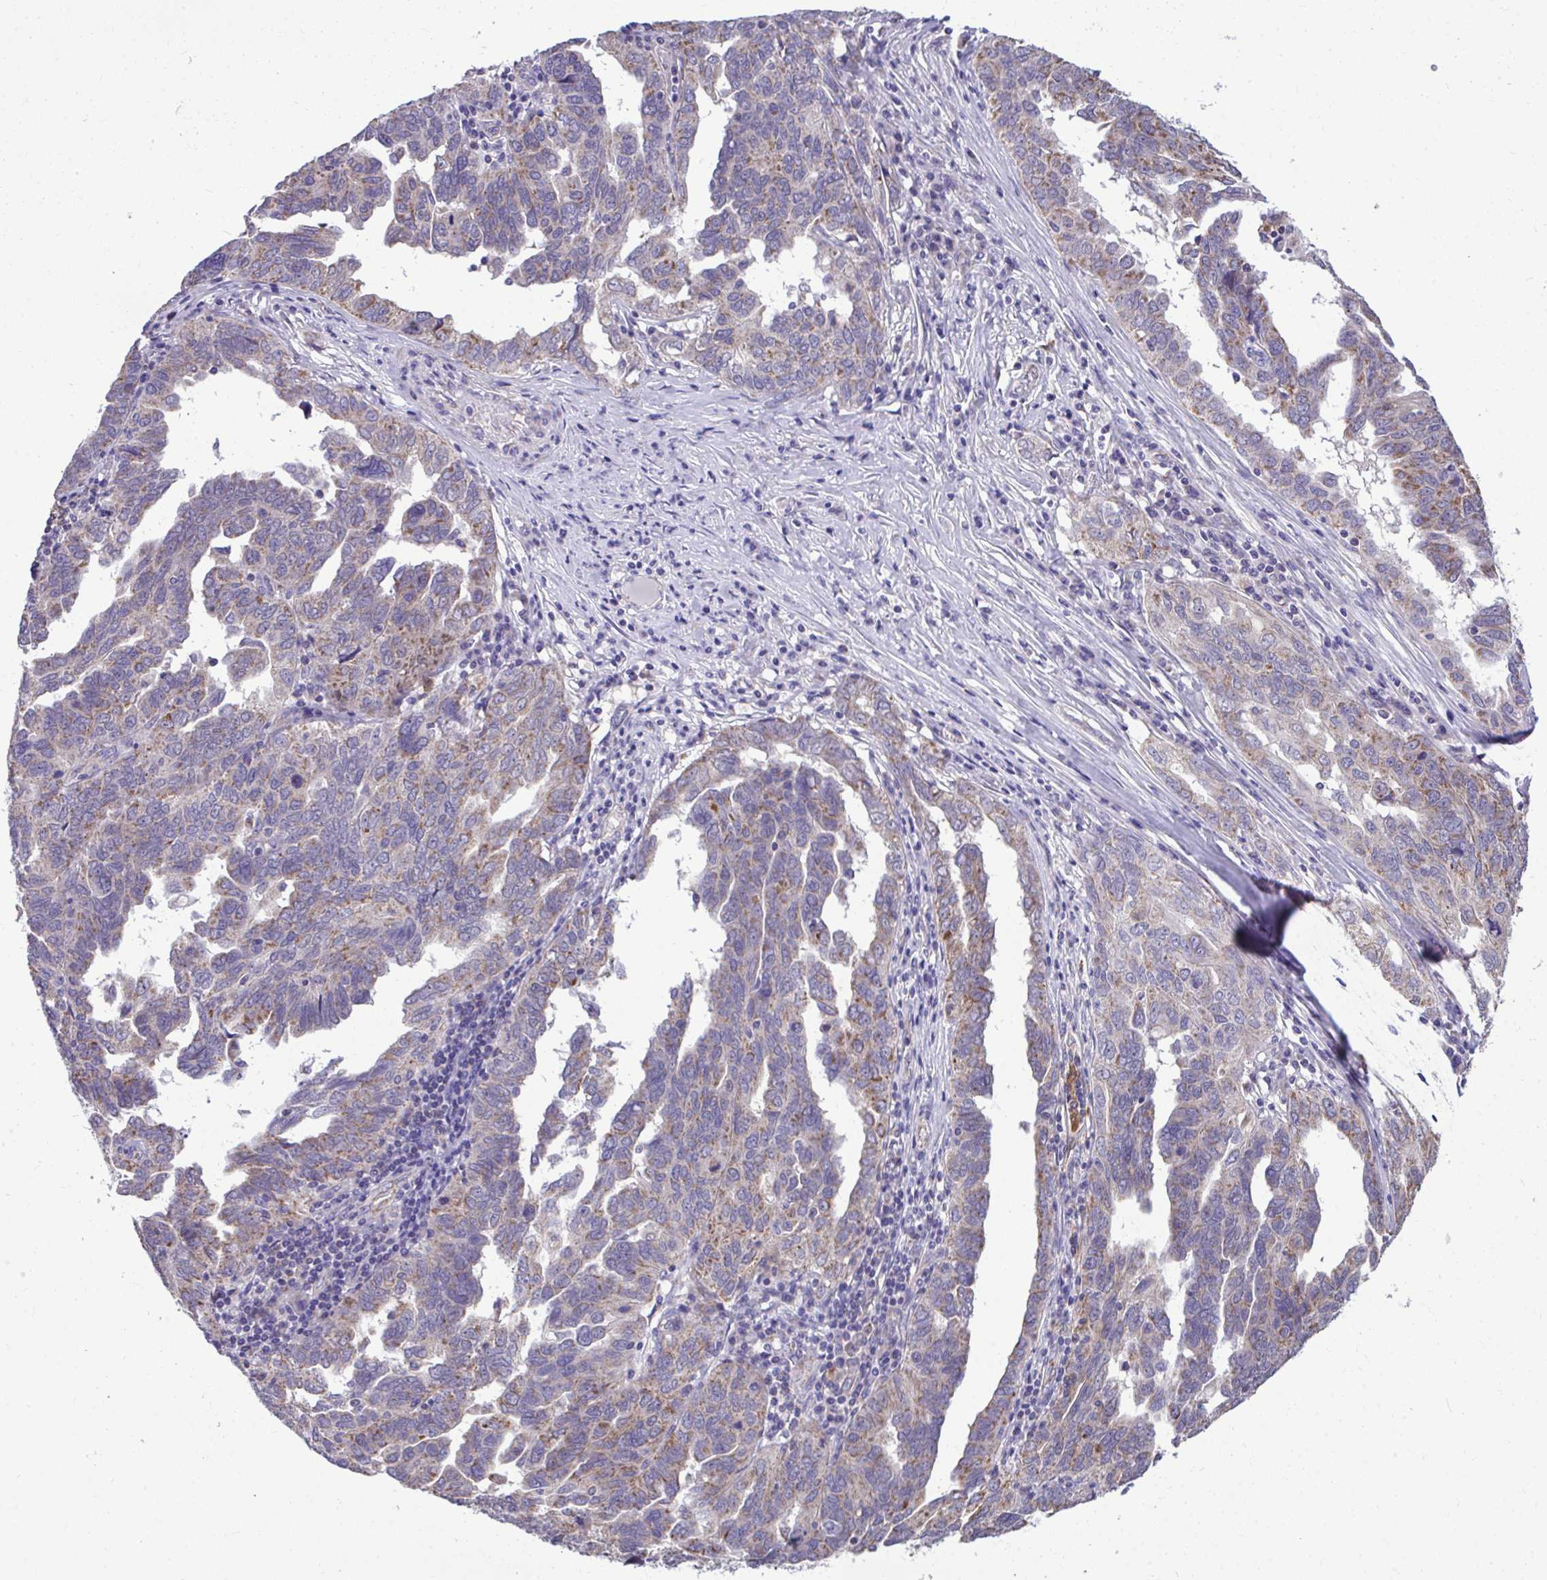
{"staining": {"intensity": "moderate", "quantity": "<25%", "location": "cytoplasmic/membranous"}, "tissue": "ovarian cancer", "cell_type": "Tumor cells", "image_type": "cancer", "snomed": [{"axis": "morphology", "description": "Cystadenocarcinoma, serous, NOS"}, {"axis": "topography", "description": "Ovary"}], "caption": "DAB (3,3'-diaminobenzidine) immunohistochemical staining of human ovarian serous cystadenocarcinoma displays moderate cytoplasmic/membranous protein positivity in about <25% of tumor cells.", "gene": "SARS2", "patient": {"sex": "female", "age": 64}}